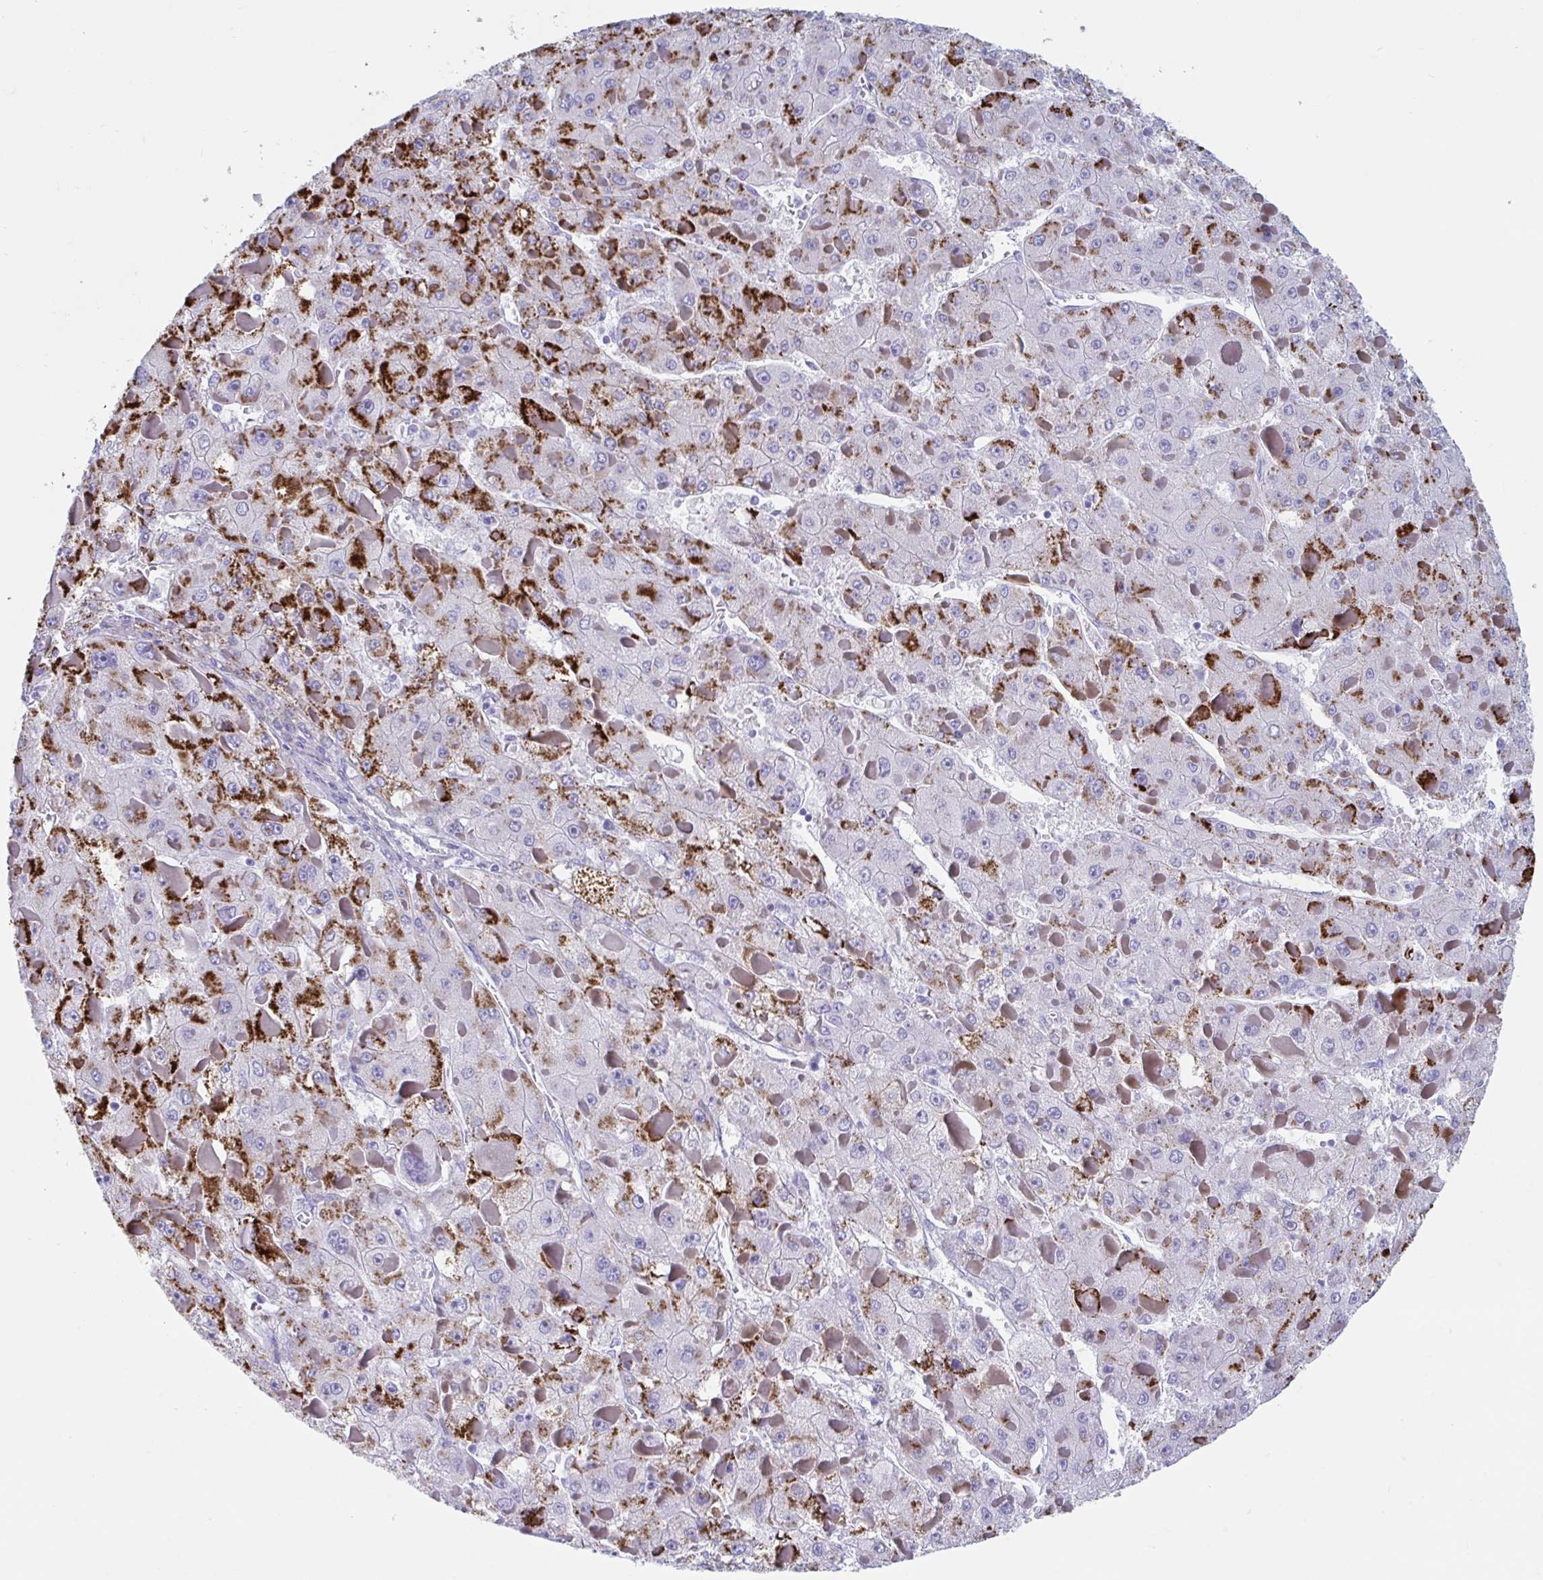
{"staining": {"intensity": "strong", "quantity": "25%-75%", "location": "cytoplasmic/membranous"}, "tissue": "liver cancer", "cell_type": "Tumor cells", "image_type": "cancer", "snomed": [{"axis": "morphology", "description": "Carcinoma, Hepatocellular, NOS"}, {"axis": "topography", "description": "Liver"}], "caption": "This is a photomicrograph of immunohistochemistry (IHC) staining of liver hepatocellular carcinoma, which shows strong expression in the cytoplasmic/membranous of tumor cells.", "gene": "TTC30B", "patient": {"sex": "female", "age": 73}}